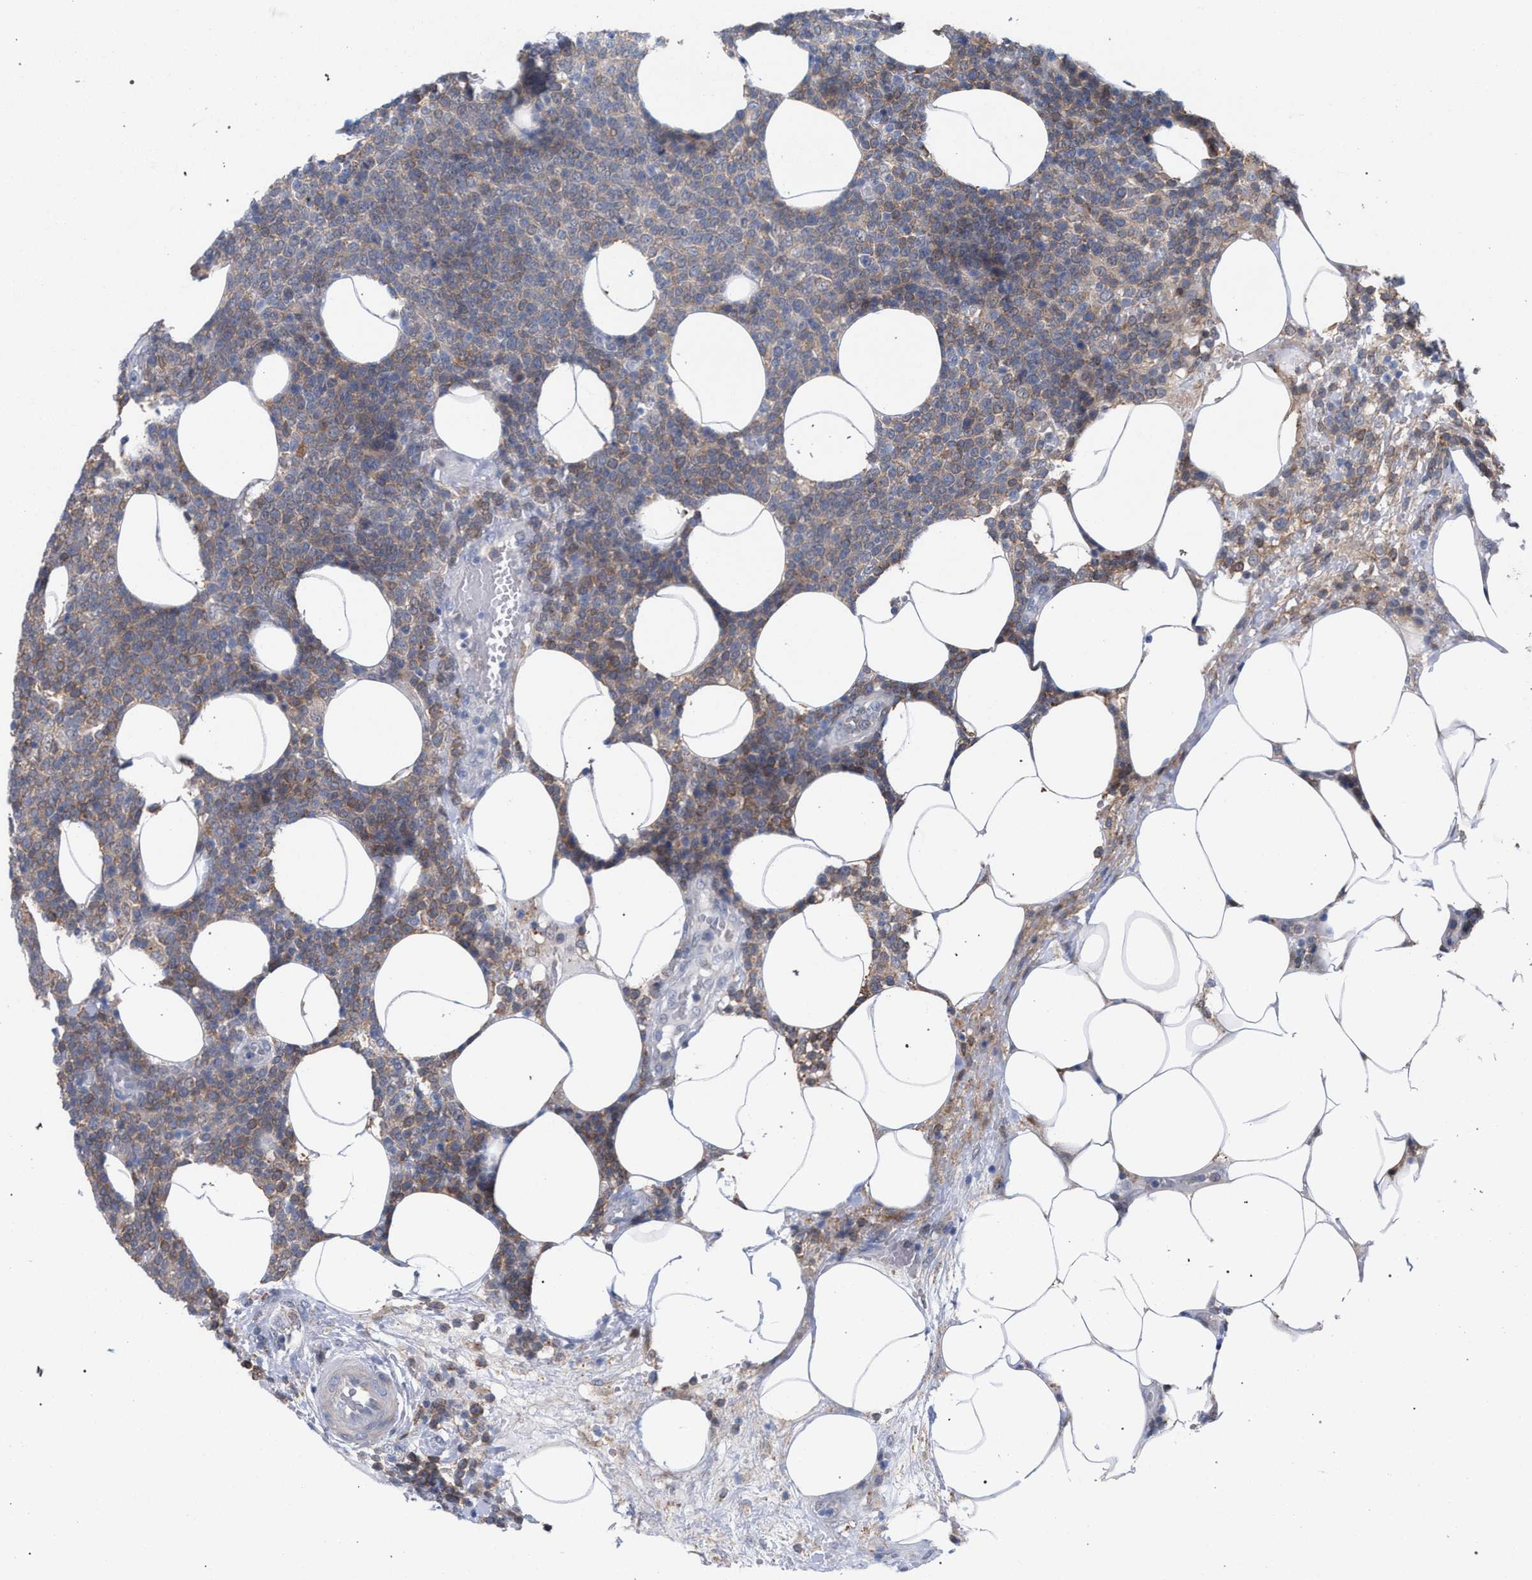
{"staining": {"intensity": "moderate", "quantity": ">75%", "location": "cytoplasmic/membranous"}, "tissue": "lymphoma", "cell_type": "Tumor cells", "image_type": "cancer", "snomed": [{"axis": "morphology", "description": "Malignant lymphoma, non-Hodgkin's type, High grade"}, {"axis": "topography", "description": "Lymph node"}], "caption": "Immunohistochemistry (IHC) (DAB (3,3'-diaminobenzidine)) staining of human lymphoma displays moderate cytoplasmic/membranous protein staining in about >75% of tumor cells.", "gene": "FHOD3", "patient": {"sex": "male", "age": 61}}